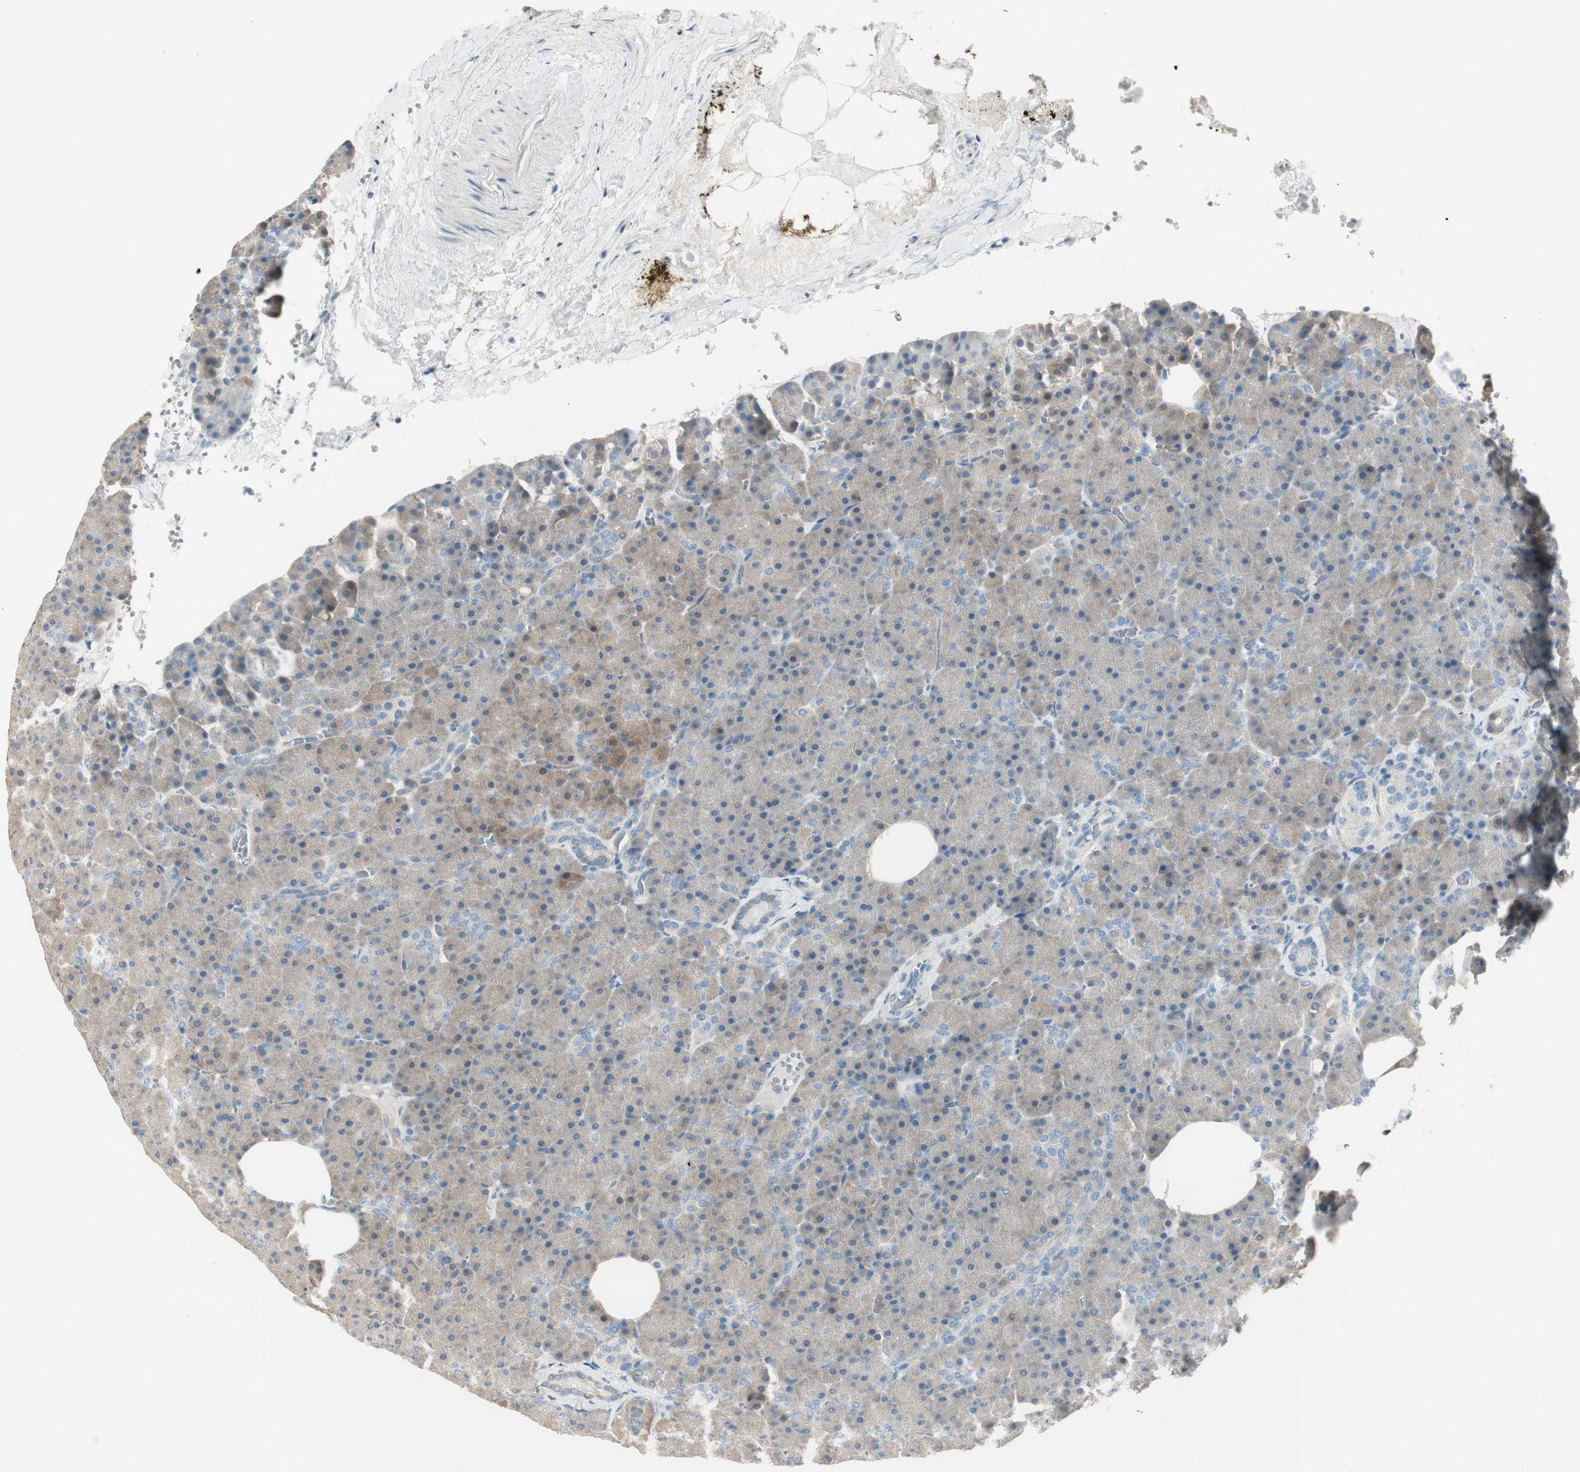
{"staining": {"intensity": "weak", "quantity": ">75%", "location": "cytoplasmic/membranous"}, "tissue": "pancreas", "cell_type": "Exocrine glandular cells", "image_type": "normal", "snomed": [{"axis": "morphology", "description": "Normal tissue, NOS"}, {"axis": "topography", "description": "Pancreas"}], "caption": "A brown stain shows weak cytoplasmic/membranous staining of a protein in exocrine glandular cells of unremarkable human pancreas.", "gene": "EVA1A", "patient": {"sex": "female", "age": 35}}